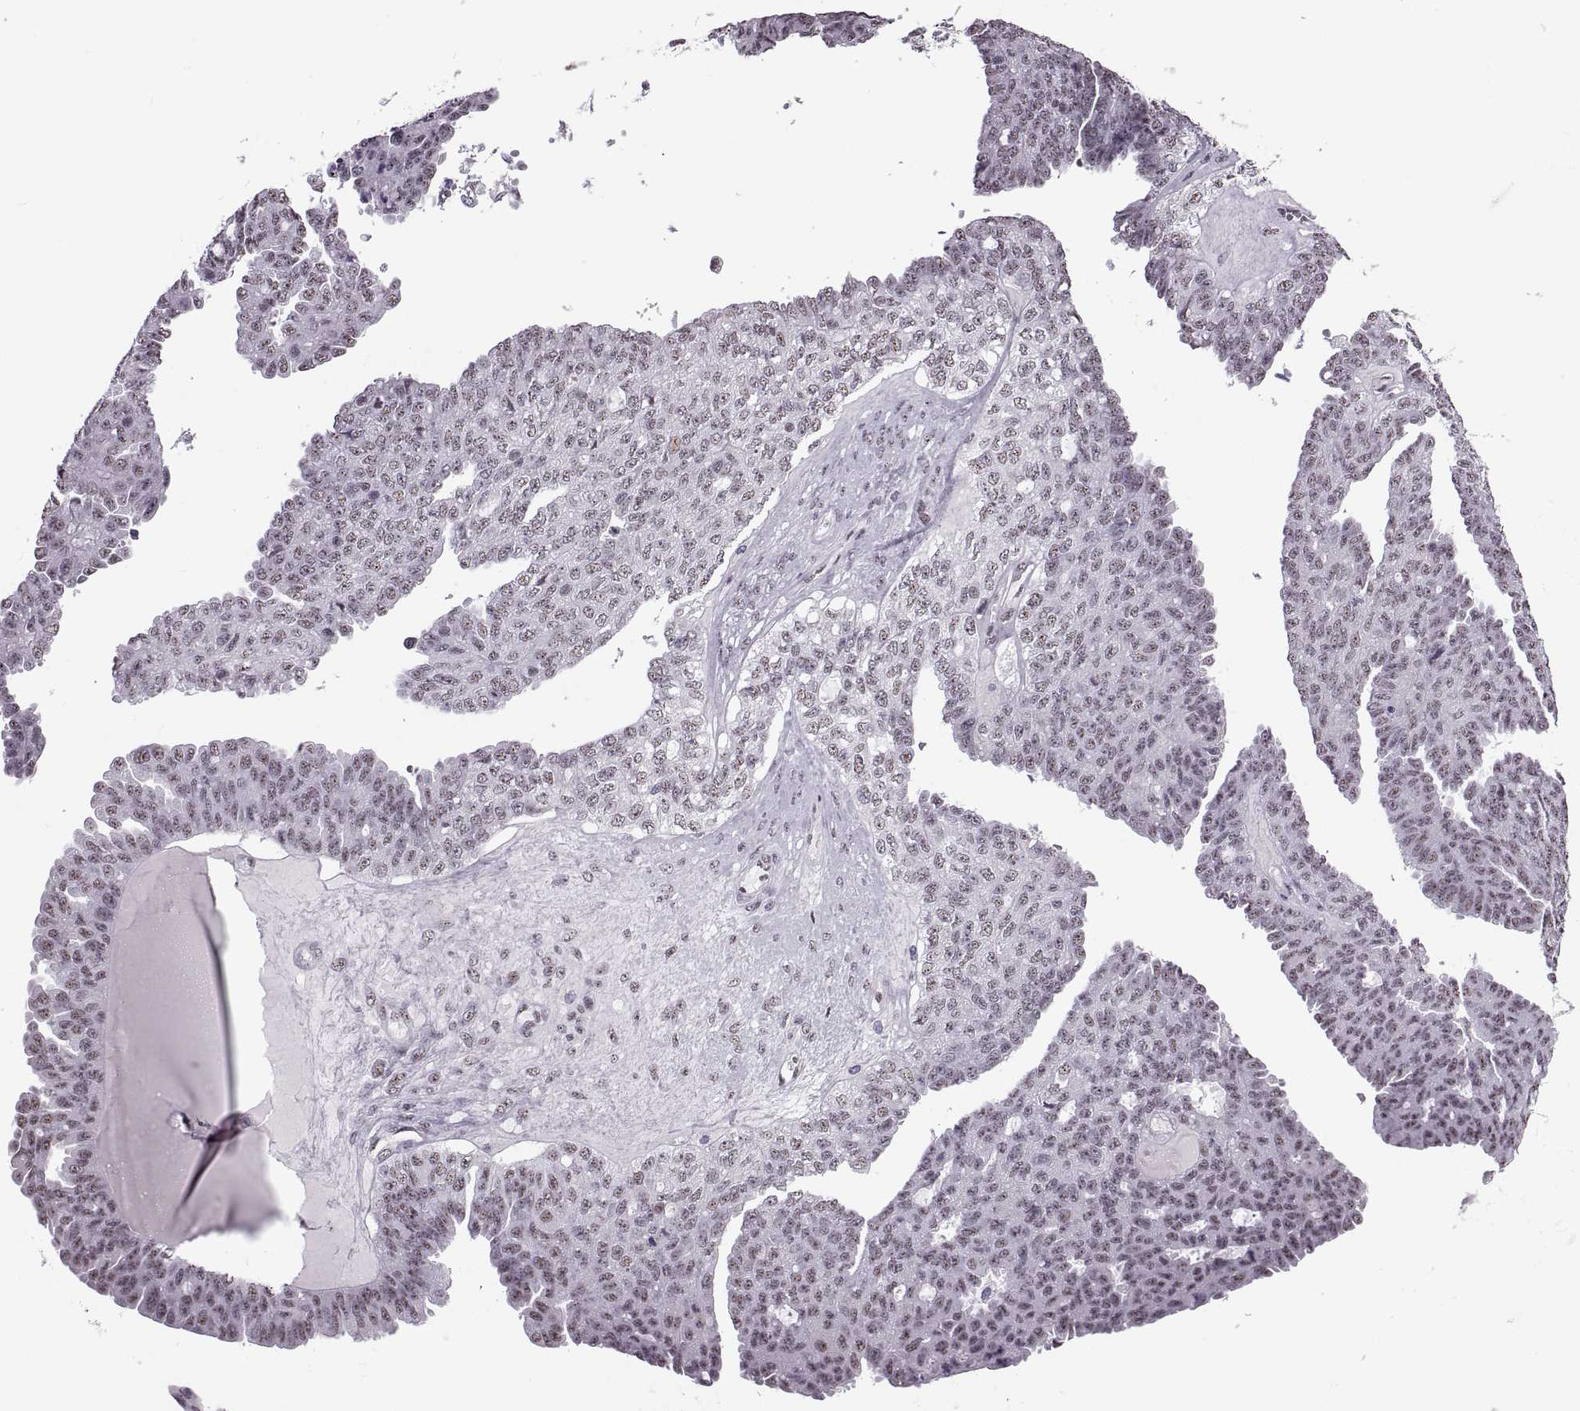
{"staining": {"intensity": "weak", "quantity": "25%-75%", "location": "nuclear"}, "tissue": "ovarian cancer", "cell_type": "Tumor cells", "image_type": "cancer", "snomed": [{"axis": "morphology", "description": "Cystadenocarcinoma, serous, NOS"}, {"axis": "topography", "description": "Ovary"}], "caption": "Brown immunohistochemical staining in serous cystadenocarcinoma (ovarian) demonstrates weak nuclear expression in approximately 25%-75% of tumor cells. Ihc stains the protein in brown and the nuclei are stained blue.", "gene": "MAGEA4", "patient": {"sex": "female", "age": 71}}